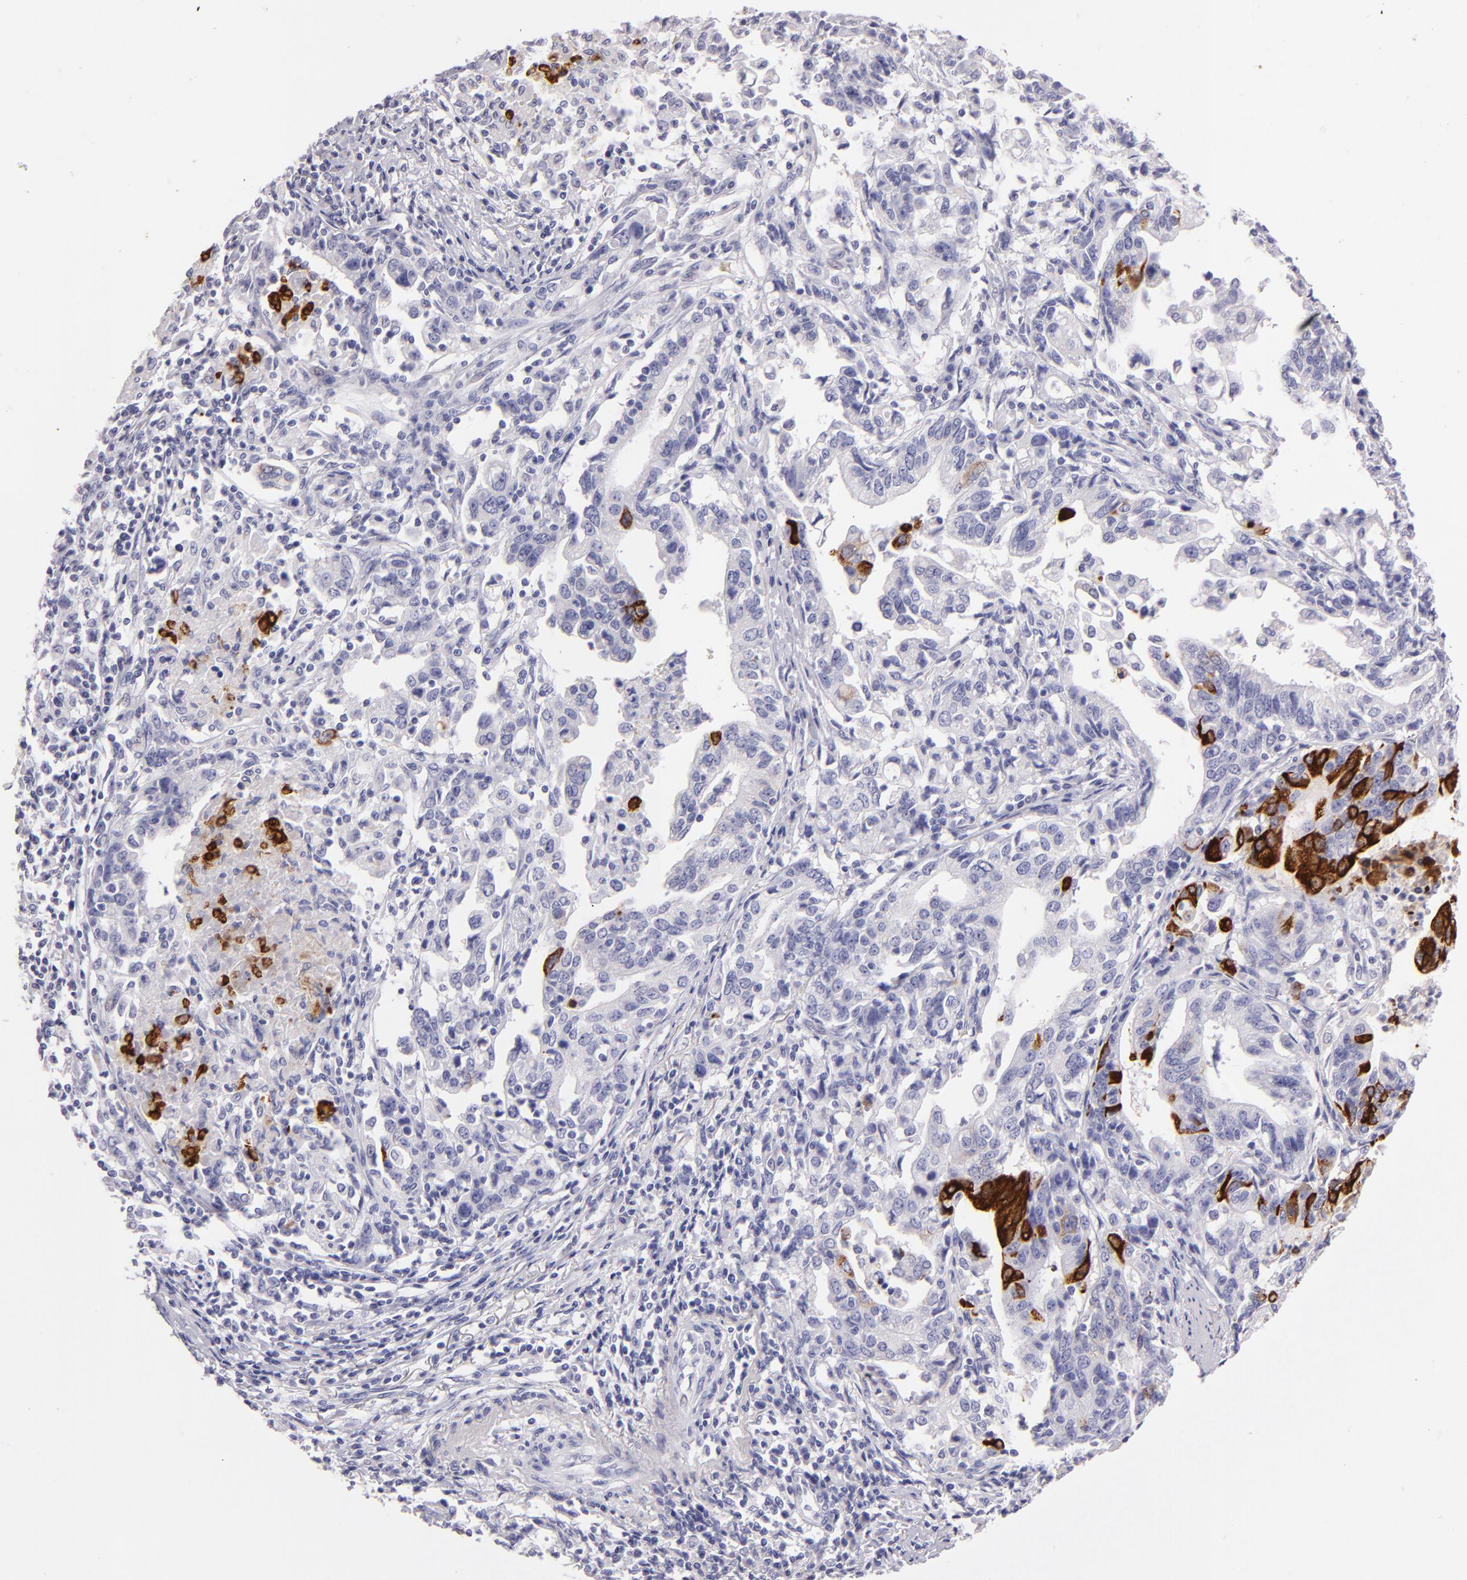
{"staining": {"intensity": "strong", "quantity": "25%-75%", "location": "cytoplasmic/membranous"}, "tissue": "stomach cancer", "cell_type": "Tumor cells", "image_type": "cancer", "snomed": [{"axis": "morphology", "description": "Adenocarcinoma, NOS"}, {"axis": "topography", "description": "Stomach, upper"}], "caption": "Protein expression analysis of stomach adenocarcinoma demonstrates strong cytoplasmic/membranous positivity in approximately 25%-75% of tumor cells.", "gene": "MUC5AC", "patient": {"sex": "female", "age": 50}}